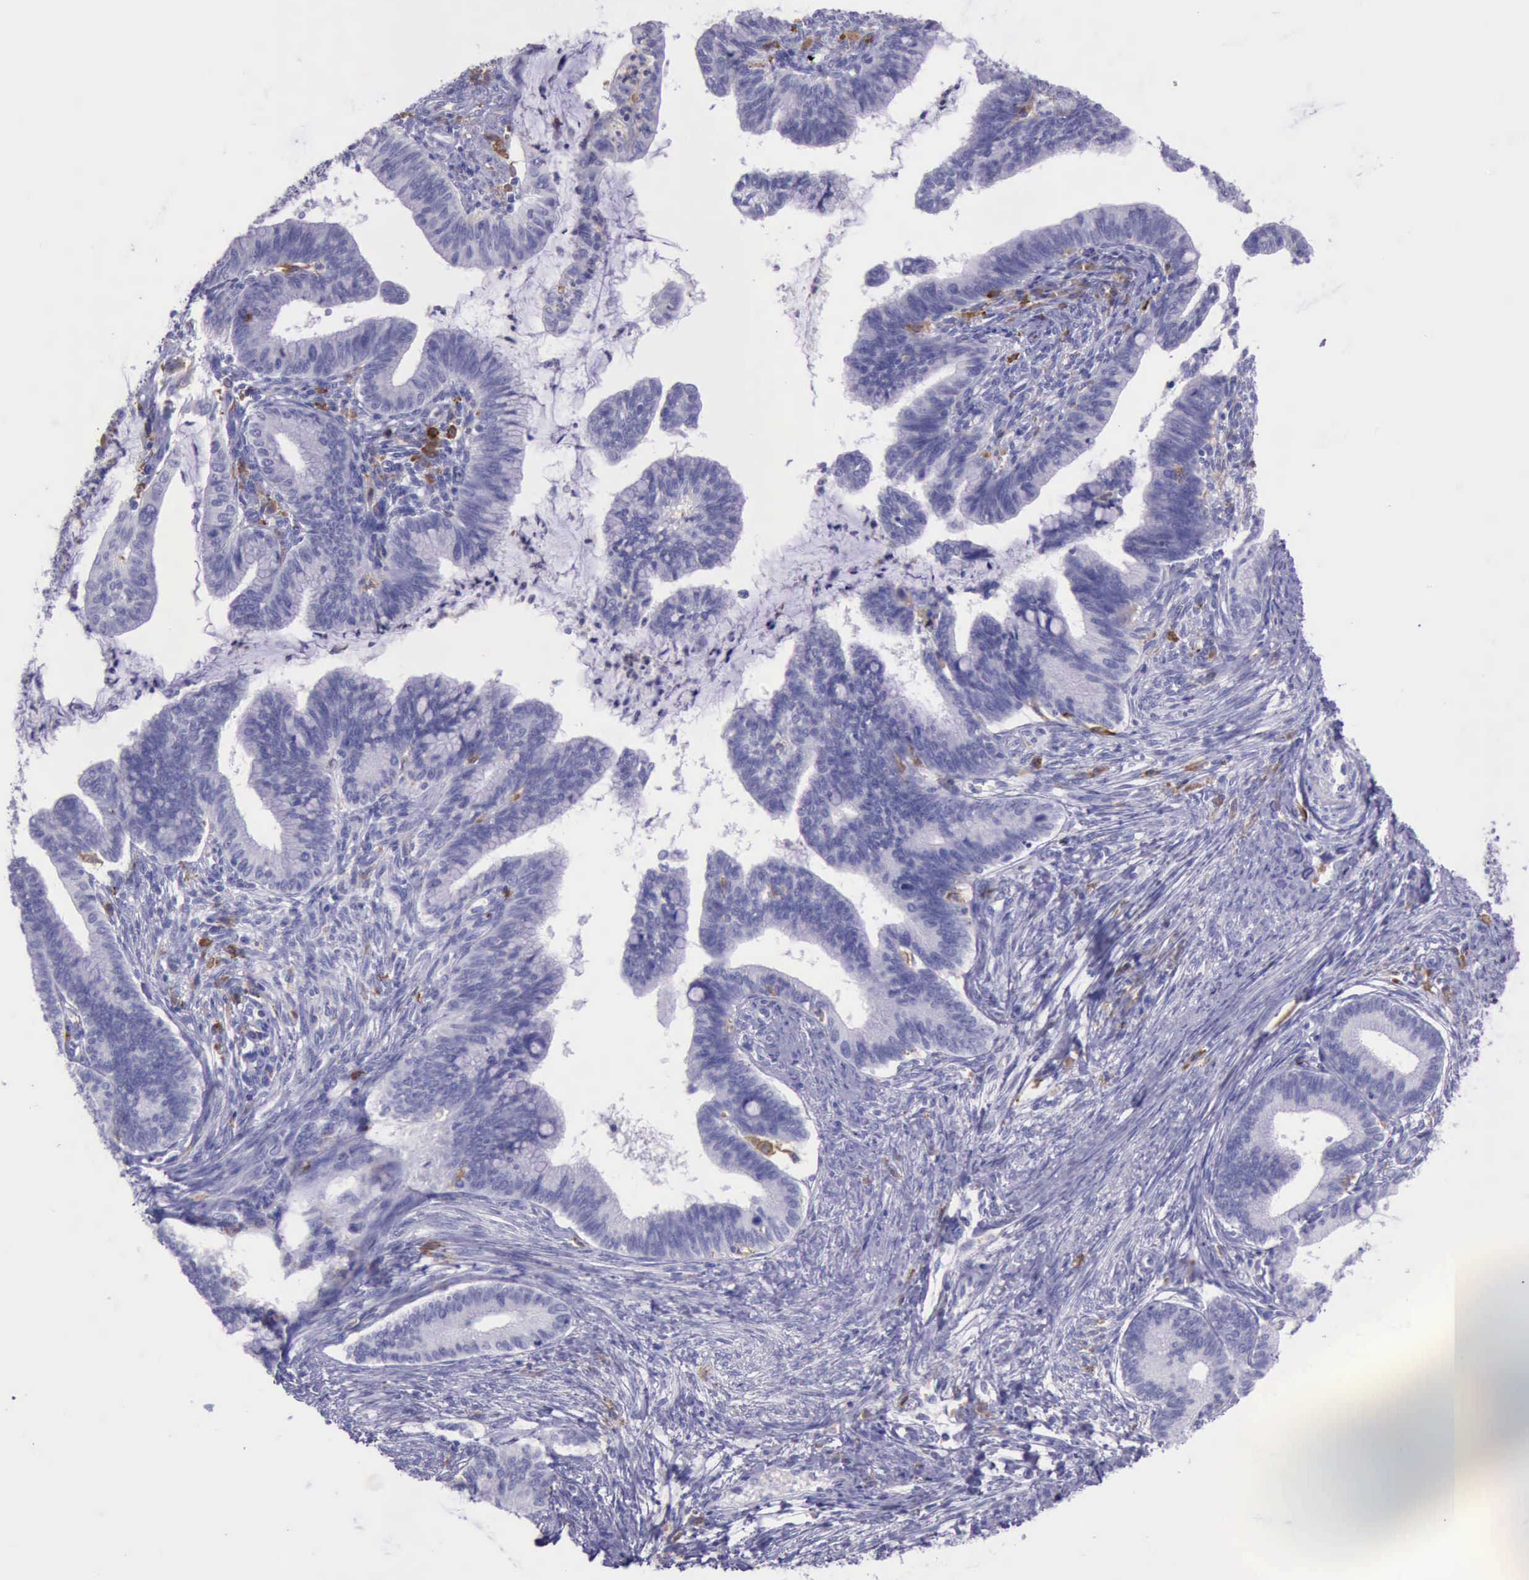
{"staining": {"intensity": "negative", "quantity": "none", "location": "none"}, "tissue": "cervical cancer", "cell_type": "Tumor cells", "image_type": "cancer", "snomed": [{"axis": "morphology", "description": "Adenocarcinoma, NOS"}, {"axis": "topography", "description": "Cervix"}], "caption": "Tumor cells show no significant protein positivity in cervical cancer.", "gene": "BTK", "patient": {"sex": "female", "age": 36}}